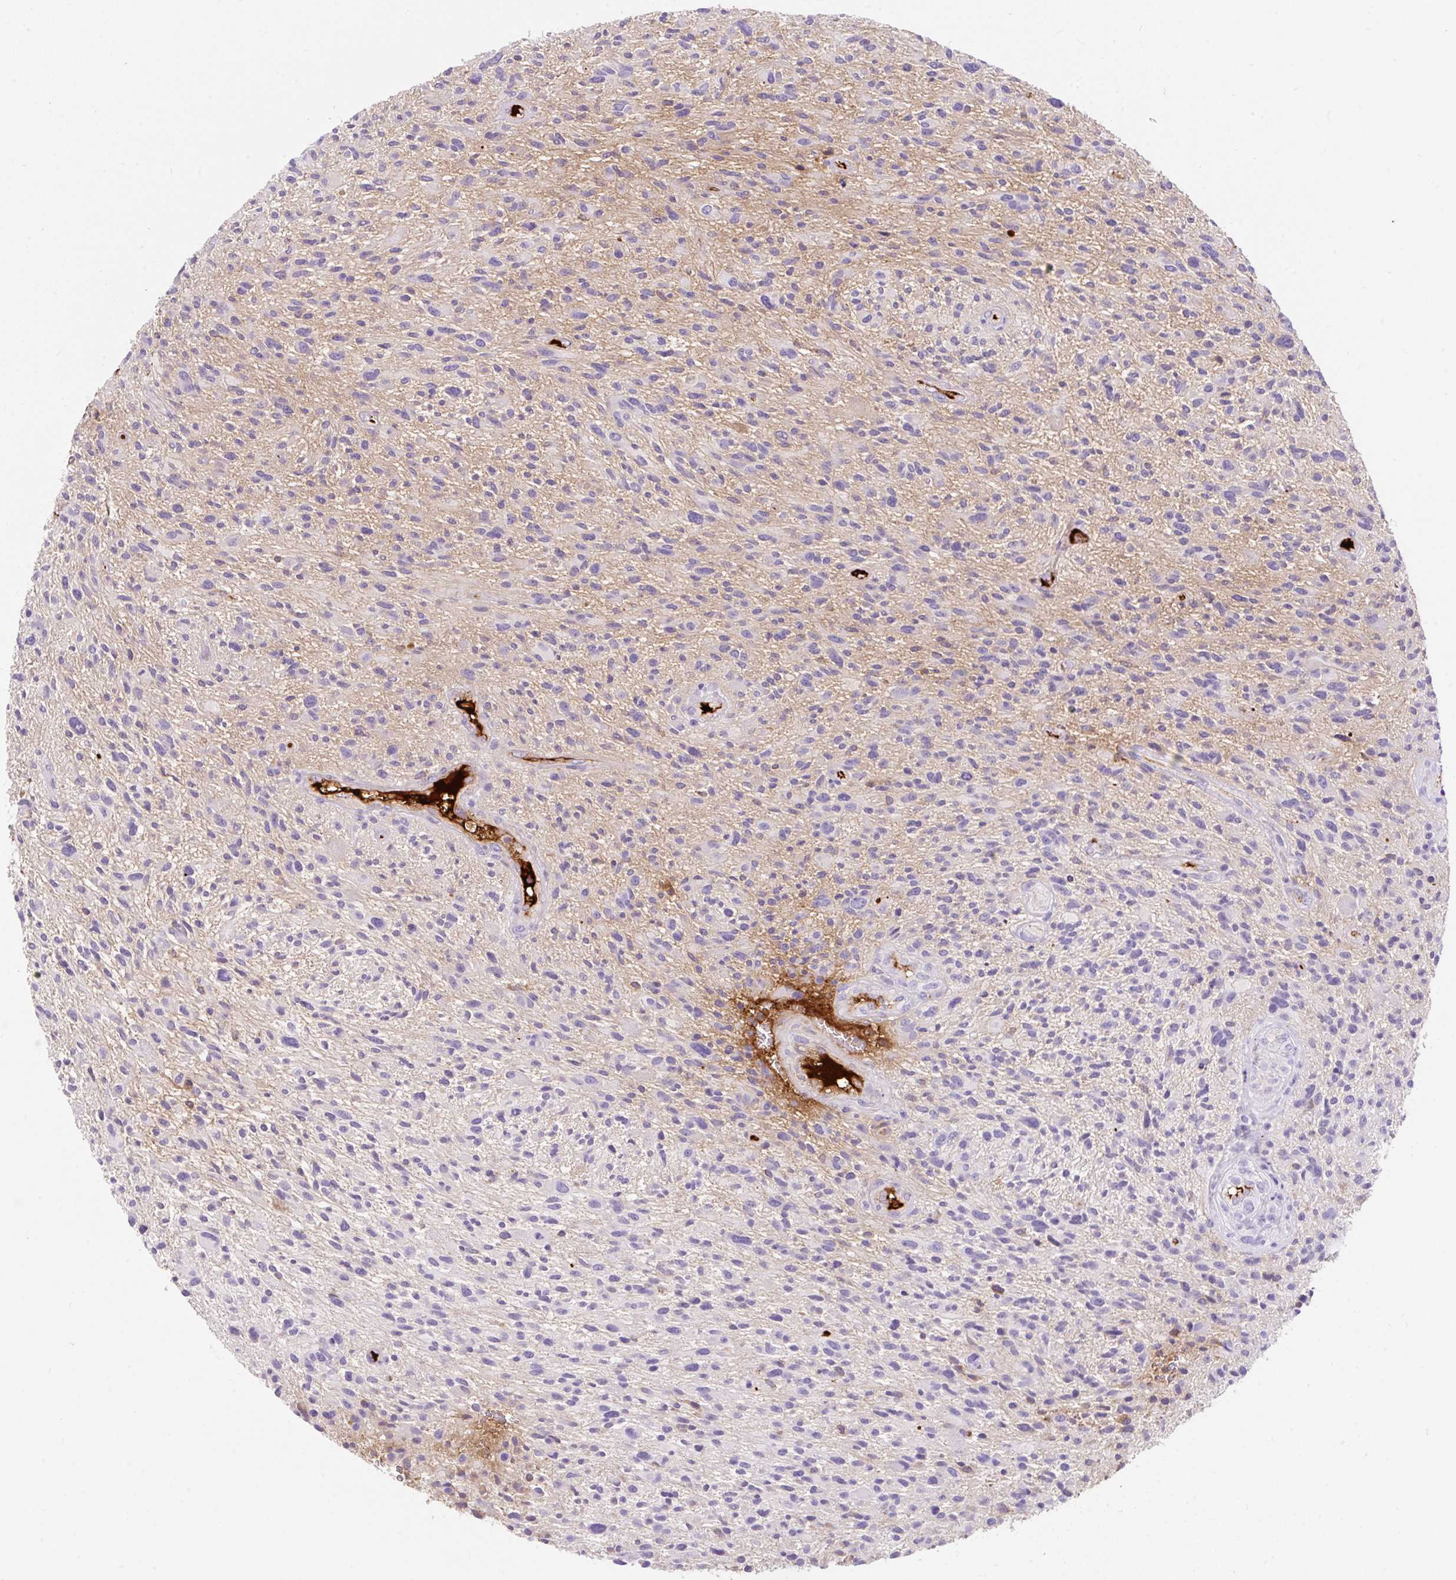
{"staining": {"intensity": "negative", "quantity": "none", "location": "none"}, "tissue": "glioma", "cell_type": "Tumor cells", "image_type": "cancer", "snomed": [{"axis": "morphology", "description": "Glioma, malignant, High grade"}, {"axis": "topography", "description": "Brain"}], "caption": "The micrograph exhibits no significant staining in tumor cells of malignant glioma (high-grade).", "gene": "APOC4-APOC2", "patient": {"sex": "male", "age": 47}}